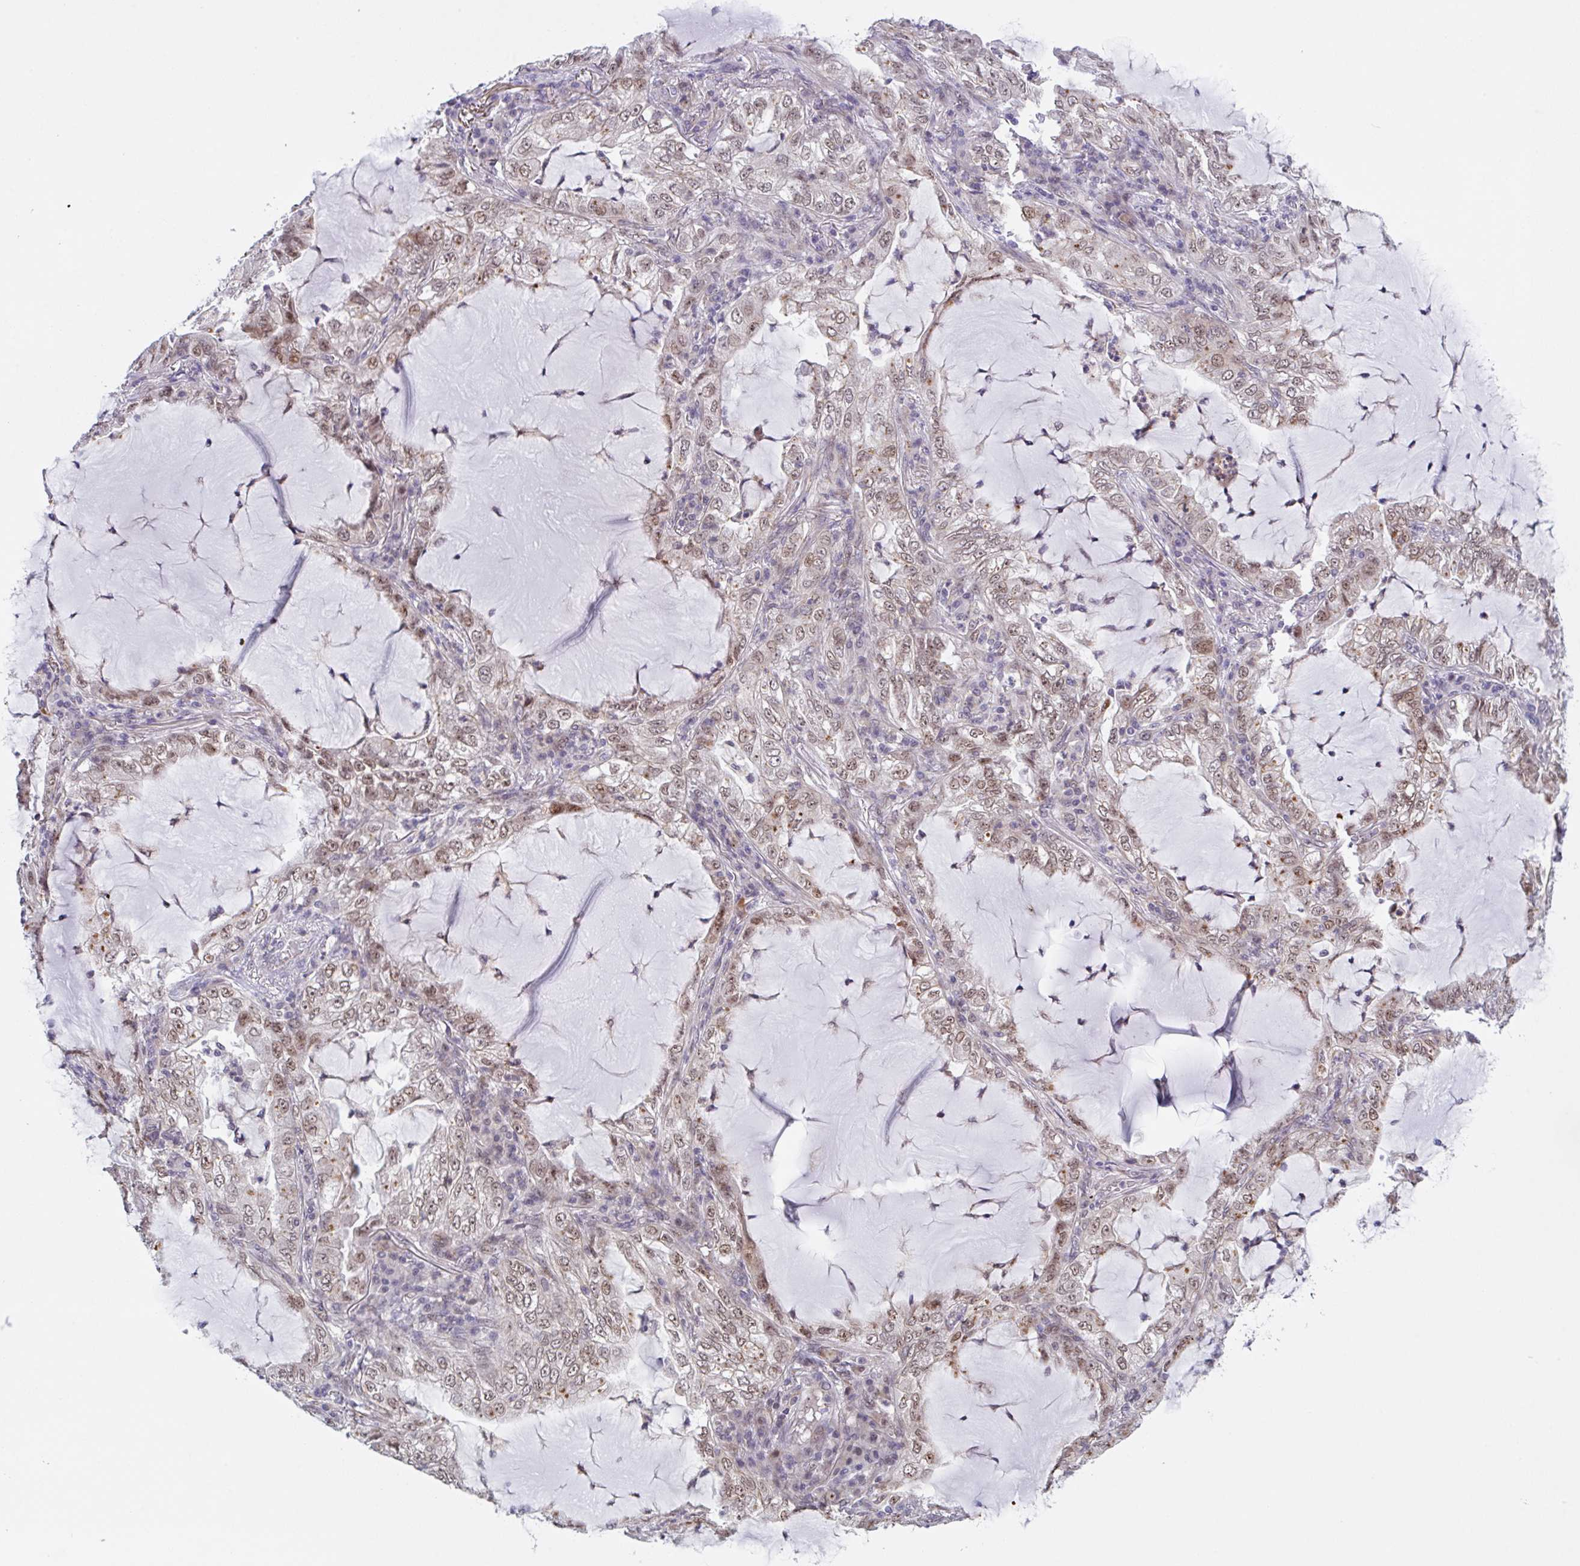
{"staining": {"intensity": "moderate", "quantity": ">75%", "location": "nuclear"}, "tissue": "lung cancer", "cell_type": "Tumor cells", "image_type": "cancer", "snomed": [{"axis": "morphology", "description": "Adenocarcinoma, NOS"}, {"axis": "topography", "description": "Lung"}], "caption": "Immunohistochemical staining of lung cancer displays medium levels of moderate nuclear protein staining in about >75% of tumor cells. (DAB (3,3'-diaminobenzidine) IHC with brightfield microscopy, high magnification).", "gene": "RBM18", "patient": {"sex": "female", "age": 73}}